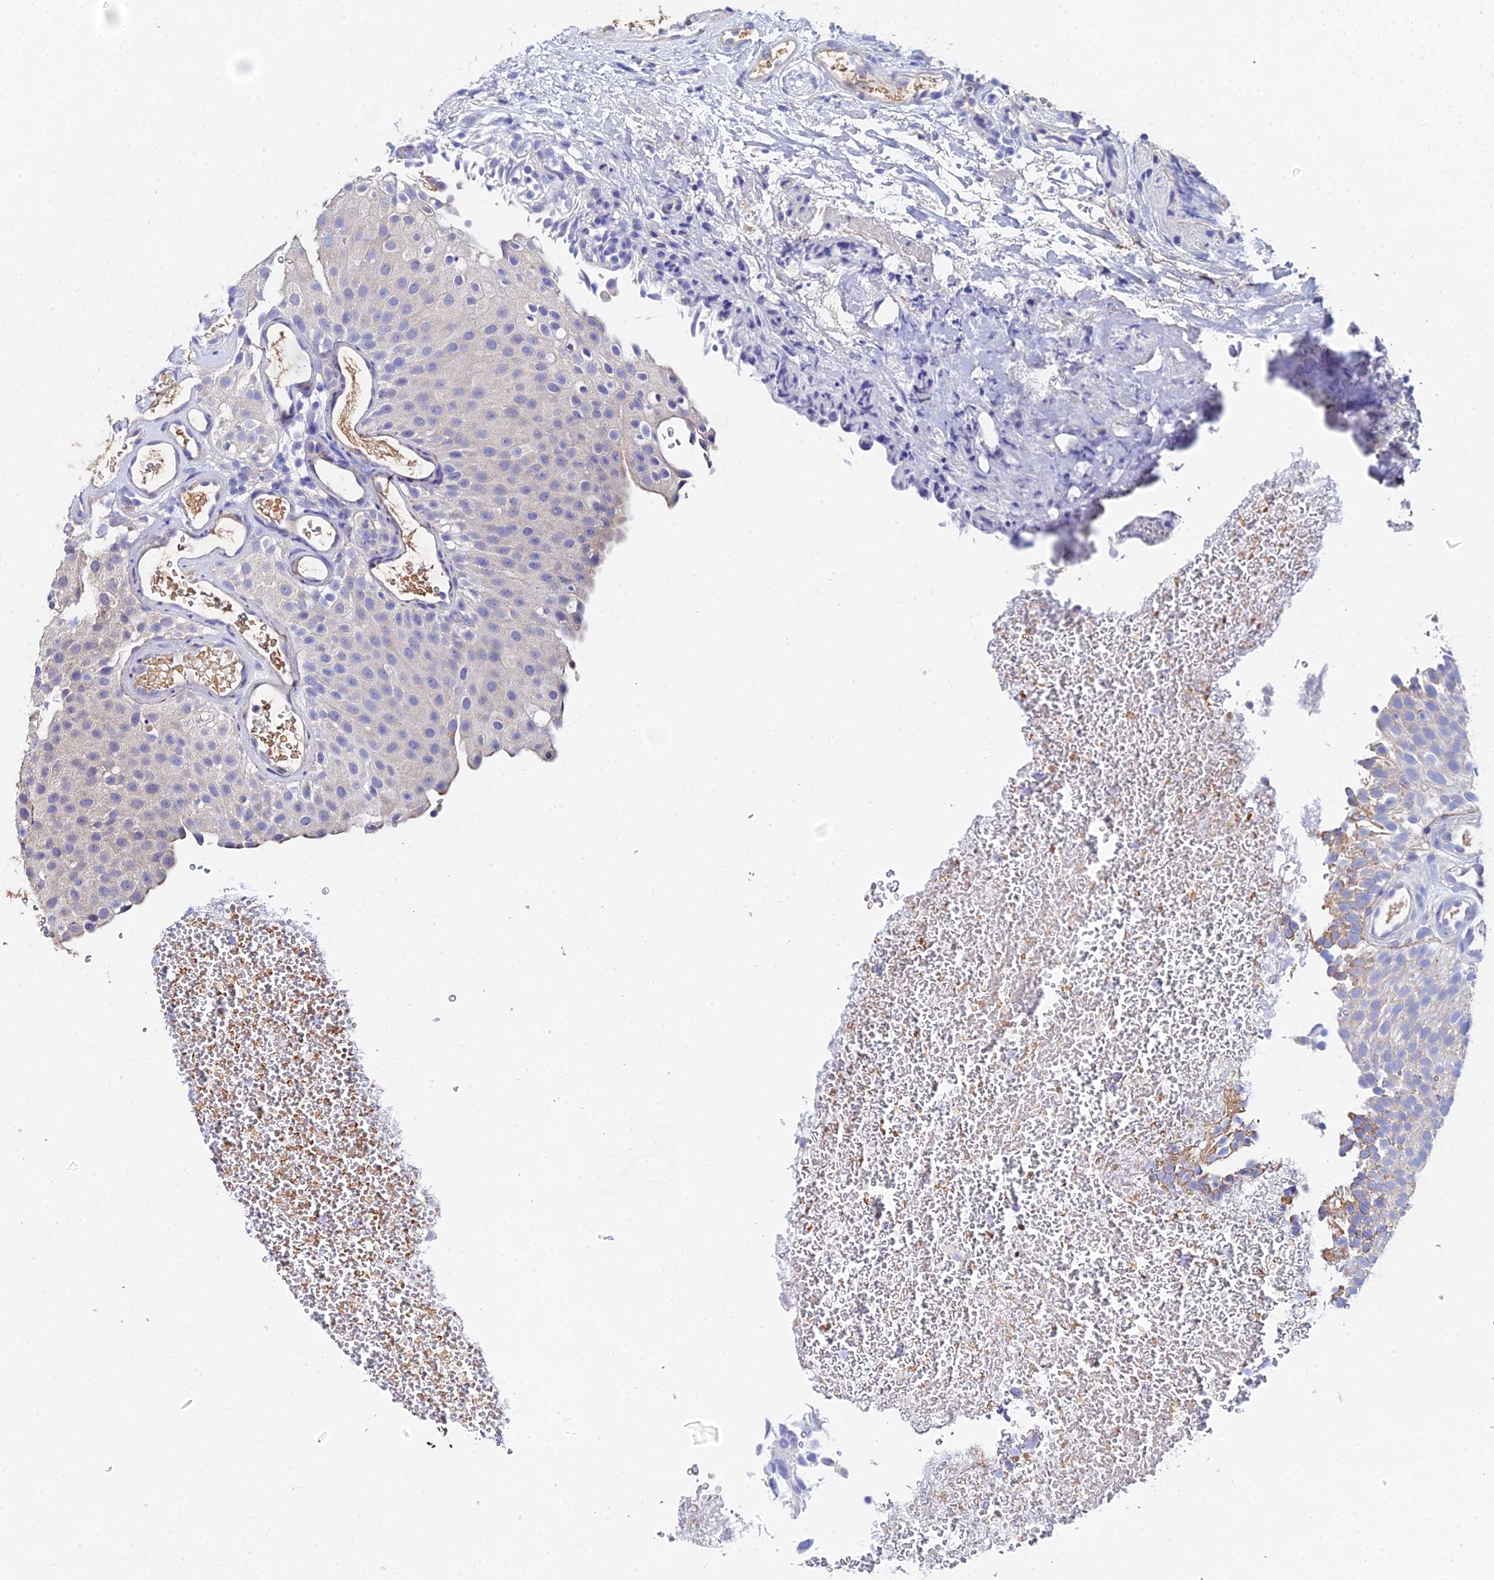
{"staining": {"intensity": "negative", "quantity": "none", "location": "none"}, "tissue": "urothelial cancer", "cell_type": "Tumor cells", "image_type": "cancer", "snomed": [{"axis": "morphology", "description": "Urothelial carcinoma, Low grade"}, {"axis": "topography", "description": "Urinary bladder"}], "caption": "A histopathology image of urothelial carcinoma (low-grade) stained for a protein reveals no brown staining in tumor cells. (DAB (3,3'-diaminobenzidine) immunohistochemistry (IHC), high magnification).", "gene": "UBE2L3", "patient": {"sex": "male", "age": 78}}